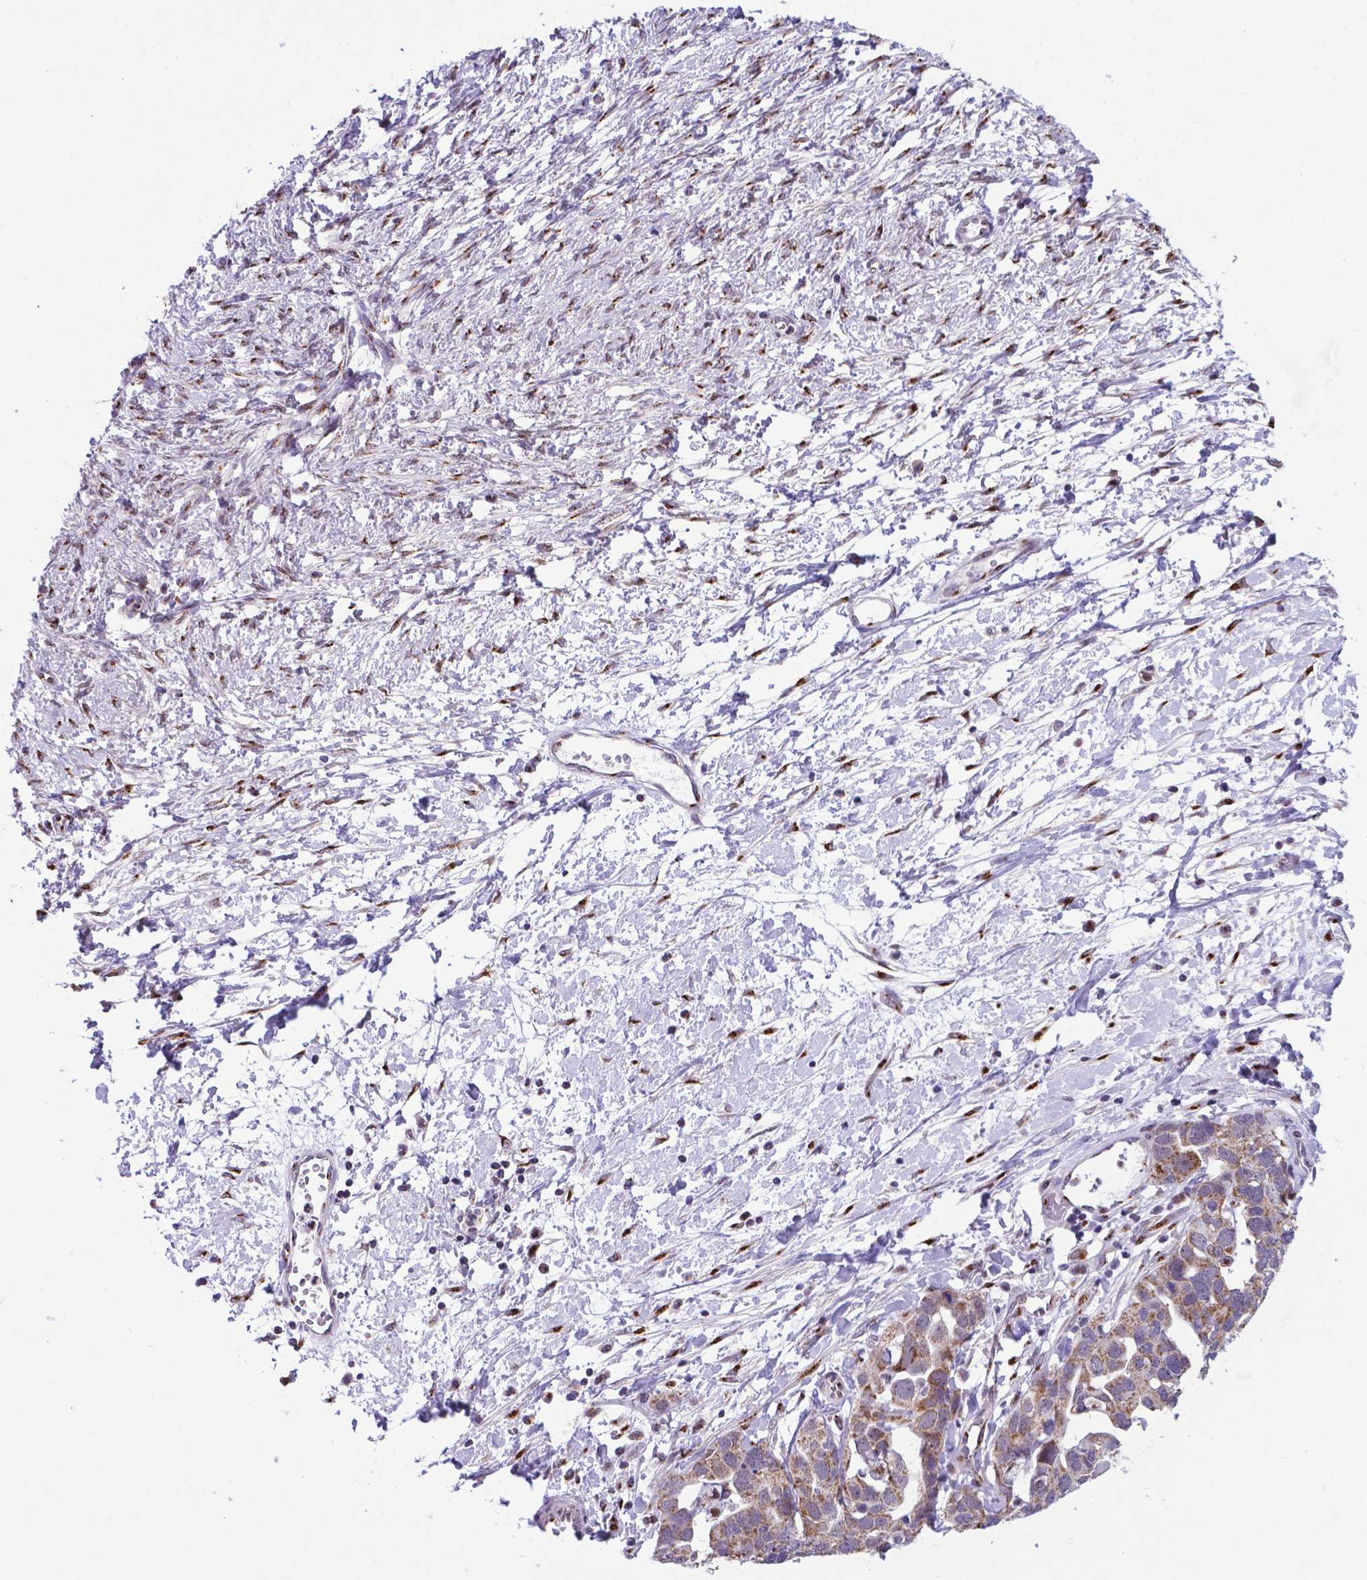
{"staining": {"intensity": "moderate", "quantity": ">75%", "location": "cytoplasmic/membranous"}, "tissue": "ovarian cancer", "cell_type": "Tumor cells", "image_type": "cancer", "snomed": [{"axis": "morphology", "description": "Cystadenocarcinoma, serous, NOS"}, {"axis": "topography", "description": "Ovary"}], "caption": "Protein expression analysis of human ovarian cancer reveals moderate cytoplasmic/membranous positivity in about >75% of tumor cells.", "gene": "MRPL10", "patient": {"sex": "female", "age": 54}}